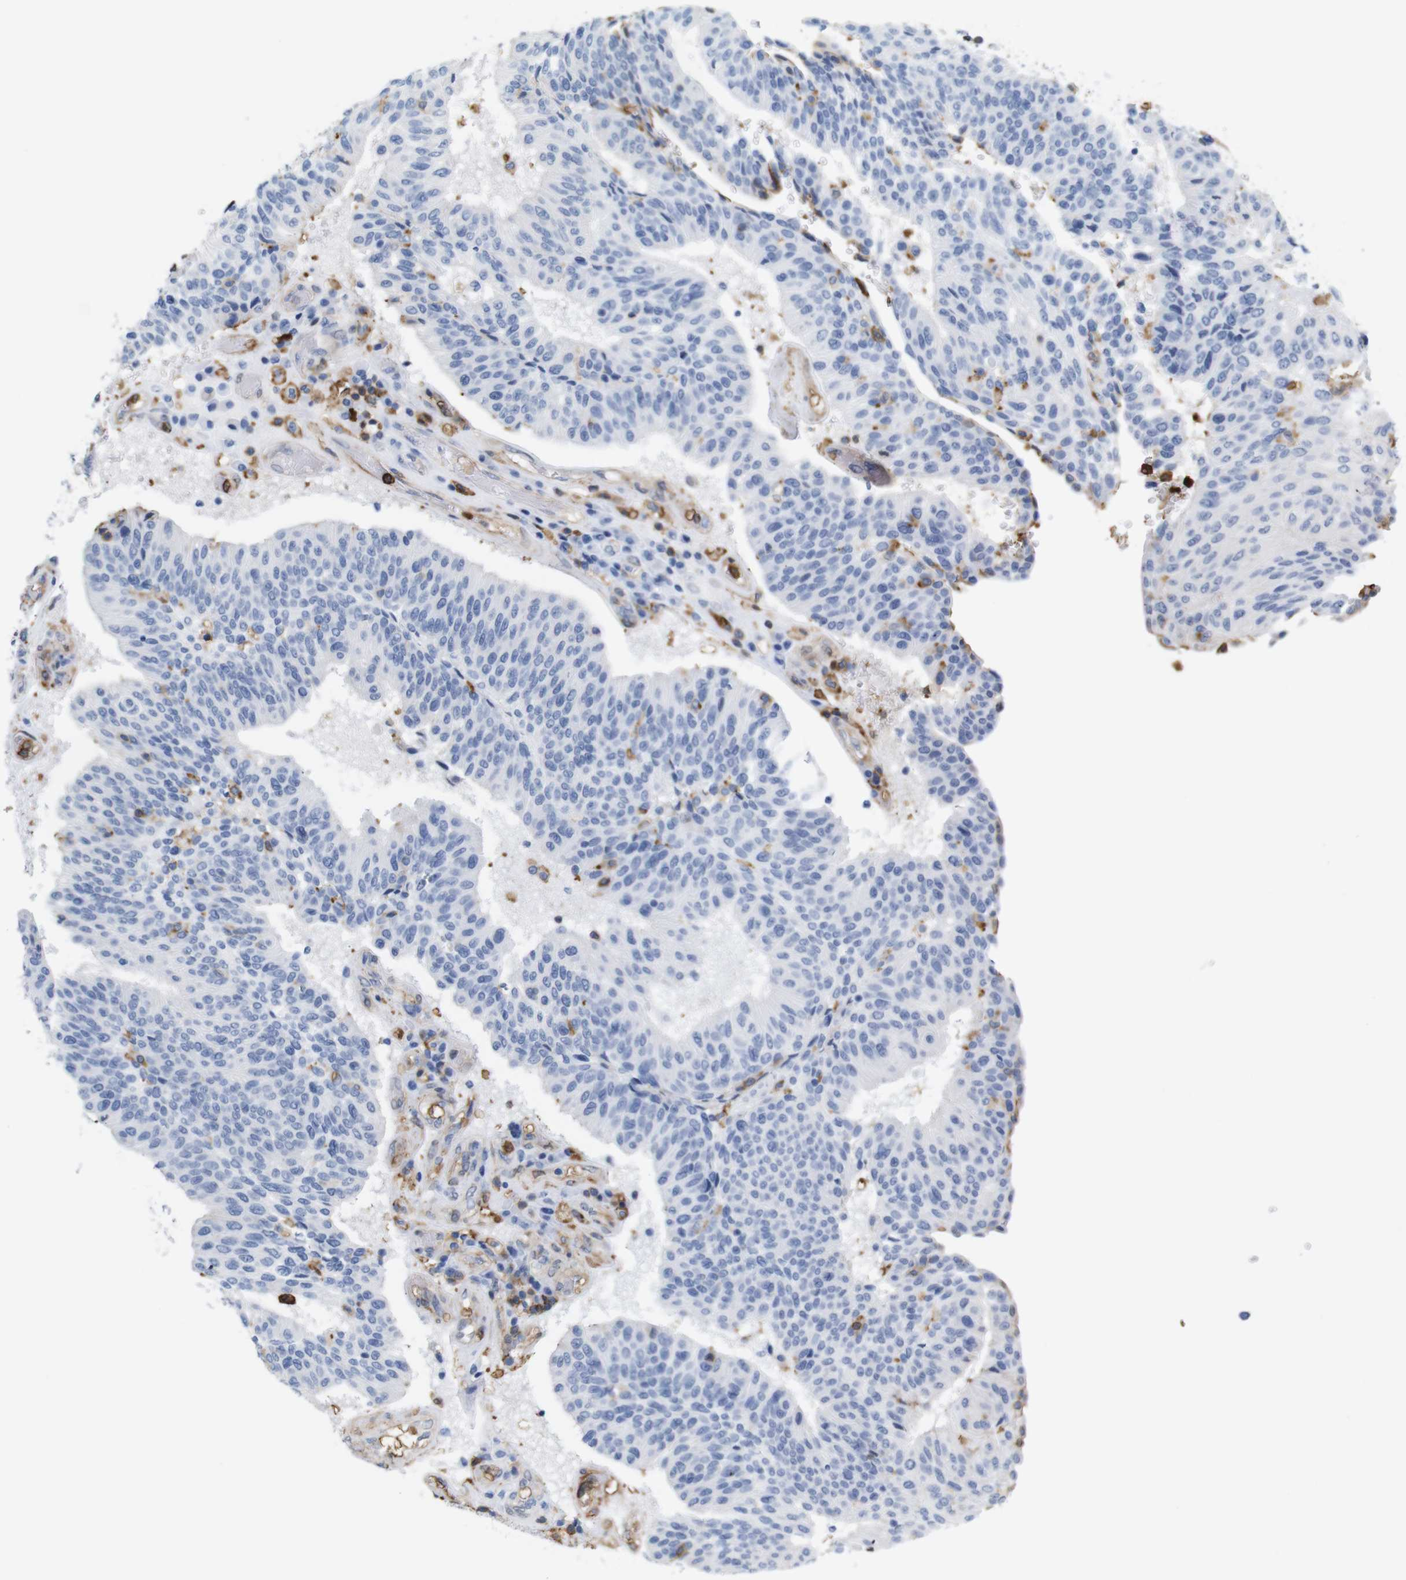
{"staining": {"intensity": "negative", "quantity": "none", "location": "none"}, "tissue": "urothelial cancer", "cell_type": "Tumor cells", "image_type": "cancer", "snomed": [{"axis": "morphology", "description": "Urothelial carcinoma, High grade"}, {"axis": "topography", "description": "Urinary bladder"}], "caption": "Immunohistochemistry (IHC) photomicrograph of neoplastic tissue: human urothelial cancer stained with DAB demonstrates no significant protein expression in tumor cells.", "gene": "ANXA1", "patient": {"sex": "male", "age": 66}}